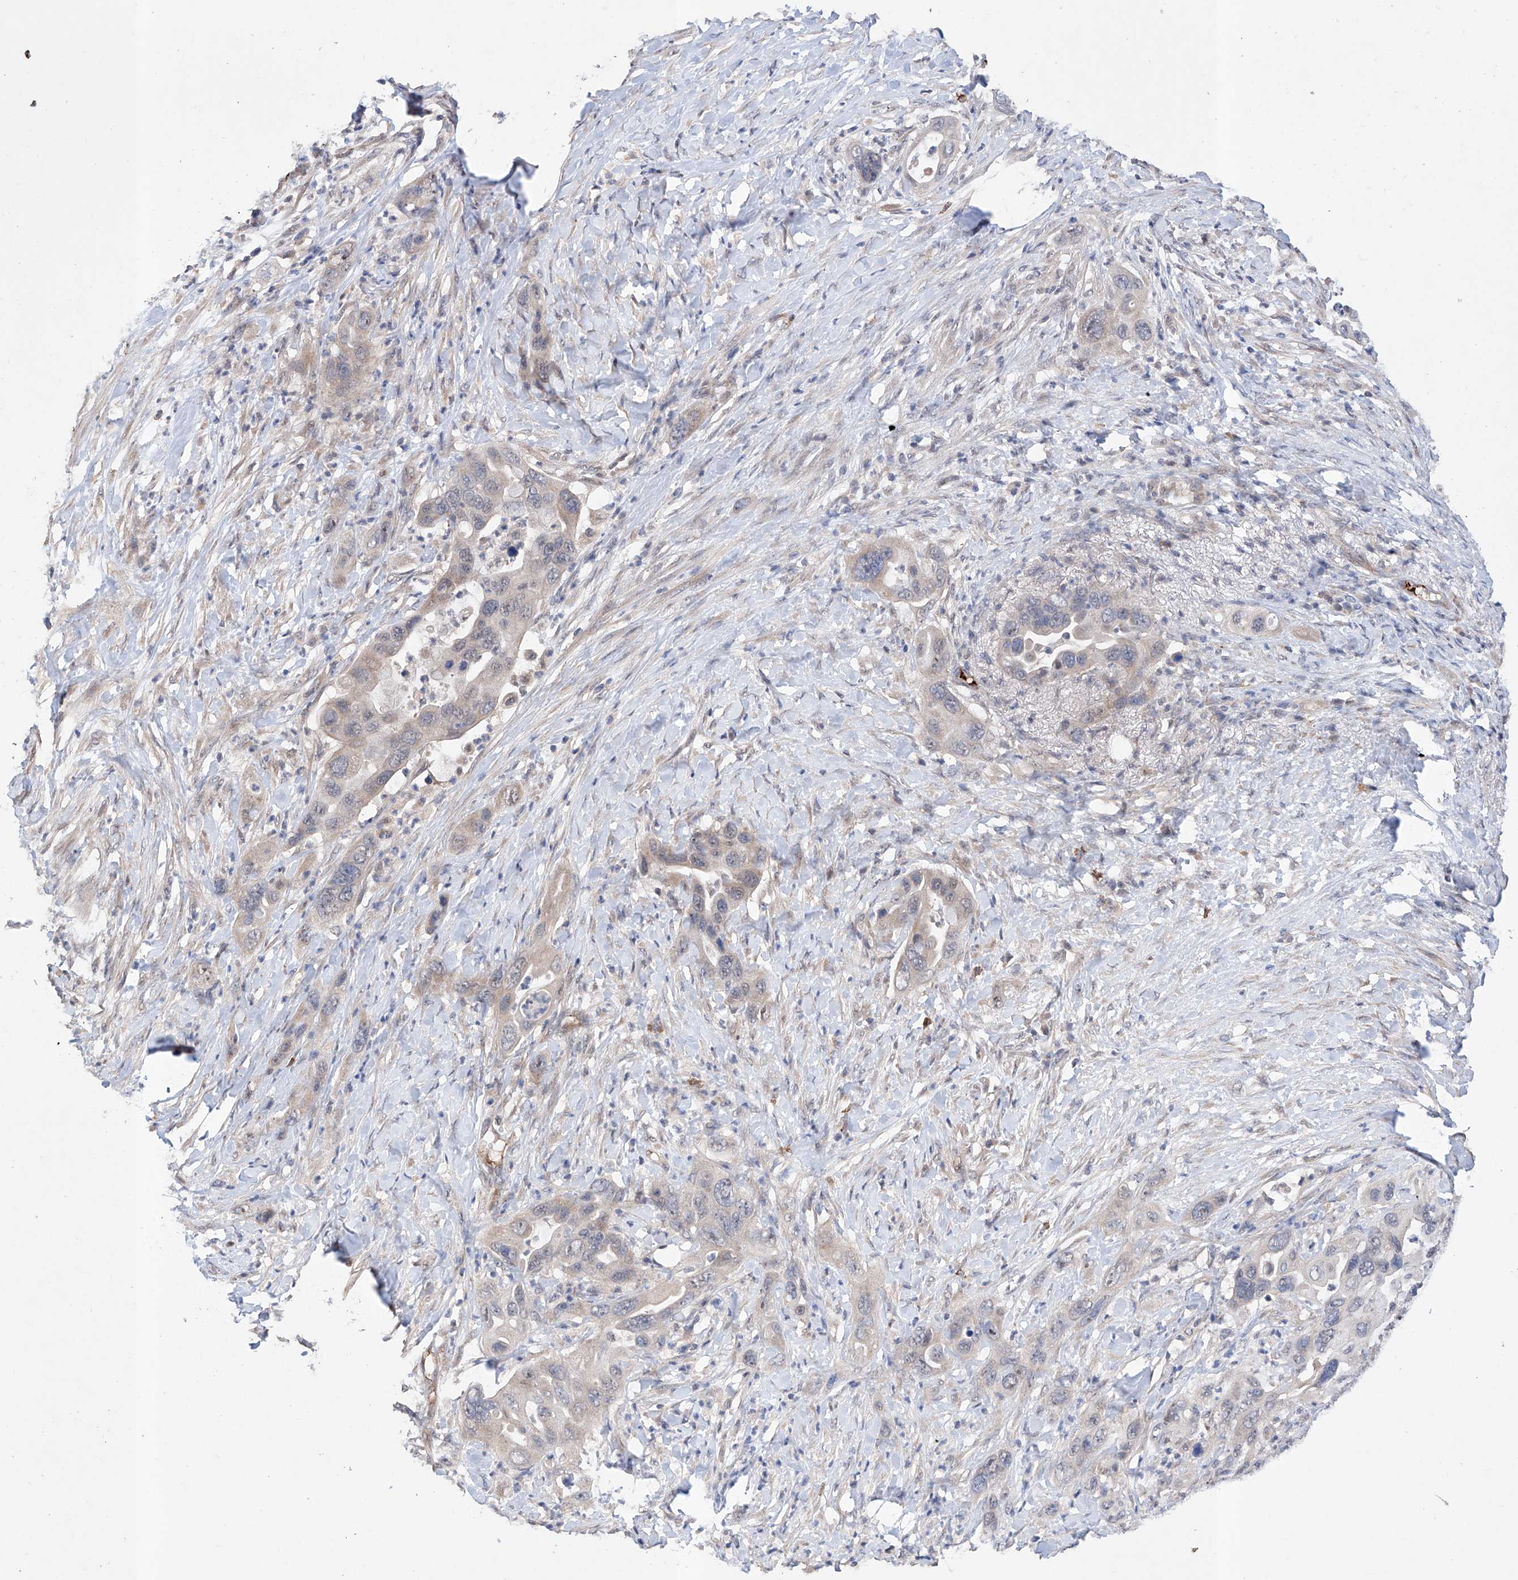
{"staining": {"intensity": "weak", "quantity": "<25%", "location": "cytoplasmic/membranous,nuclear"}, "tissue": "pancreatic cancer", "cell_type": "Tumor cells", "image_type": "cancer", "snomed": [{"axis": "morphology", "description": "Adenocarcinoma, NOS"}, {"axis": "topography", "description": "Pancreas"}], "caption": "Protein analysis of pancreatic adenocarcinoma reveals no significant positivity in tumor cells.", "gene": "AFG1L", "patient": {"sex": "female", "age": 71}}